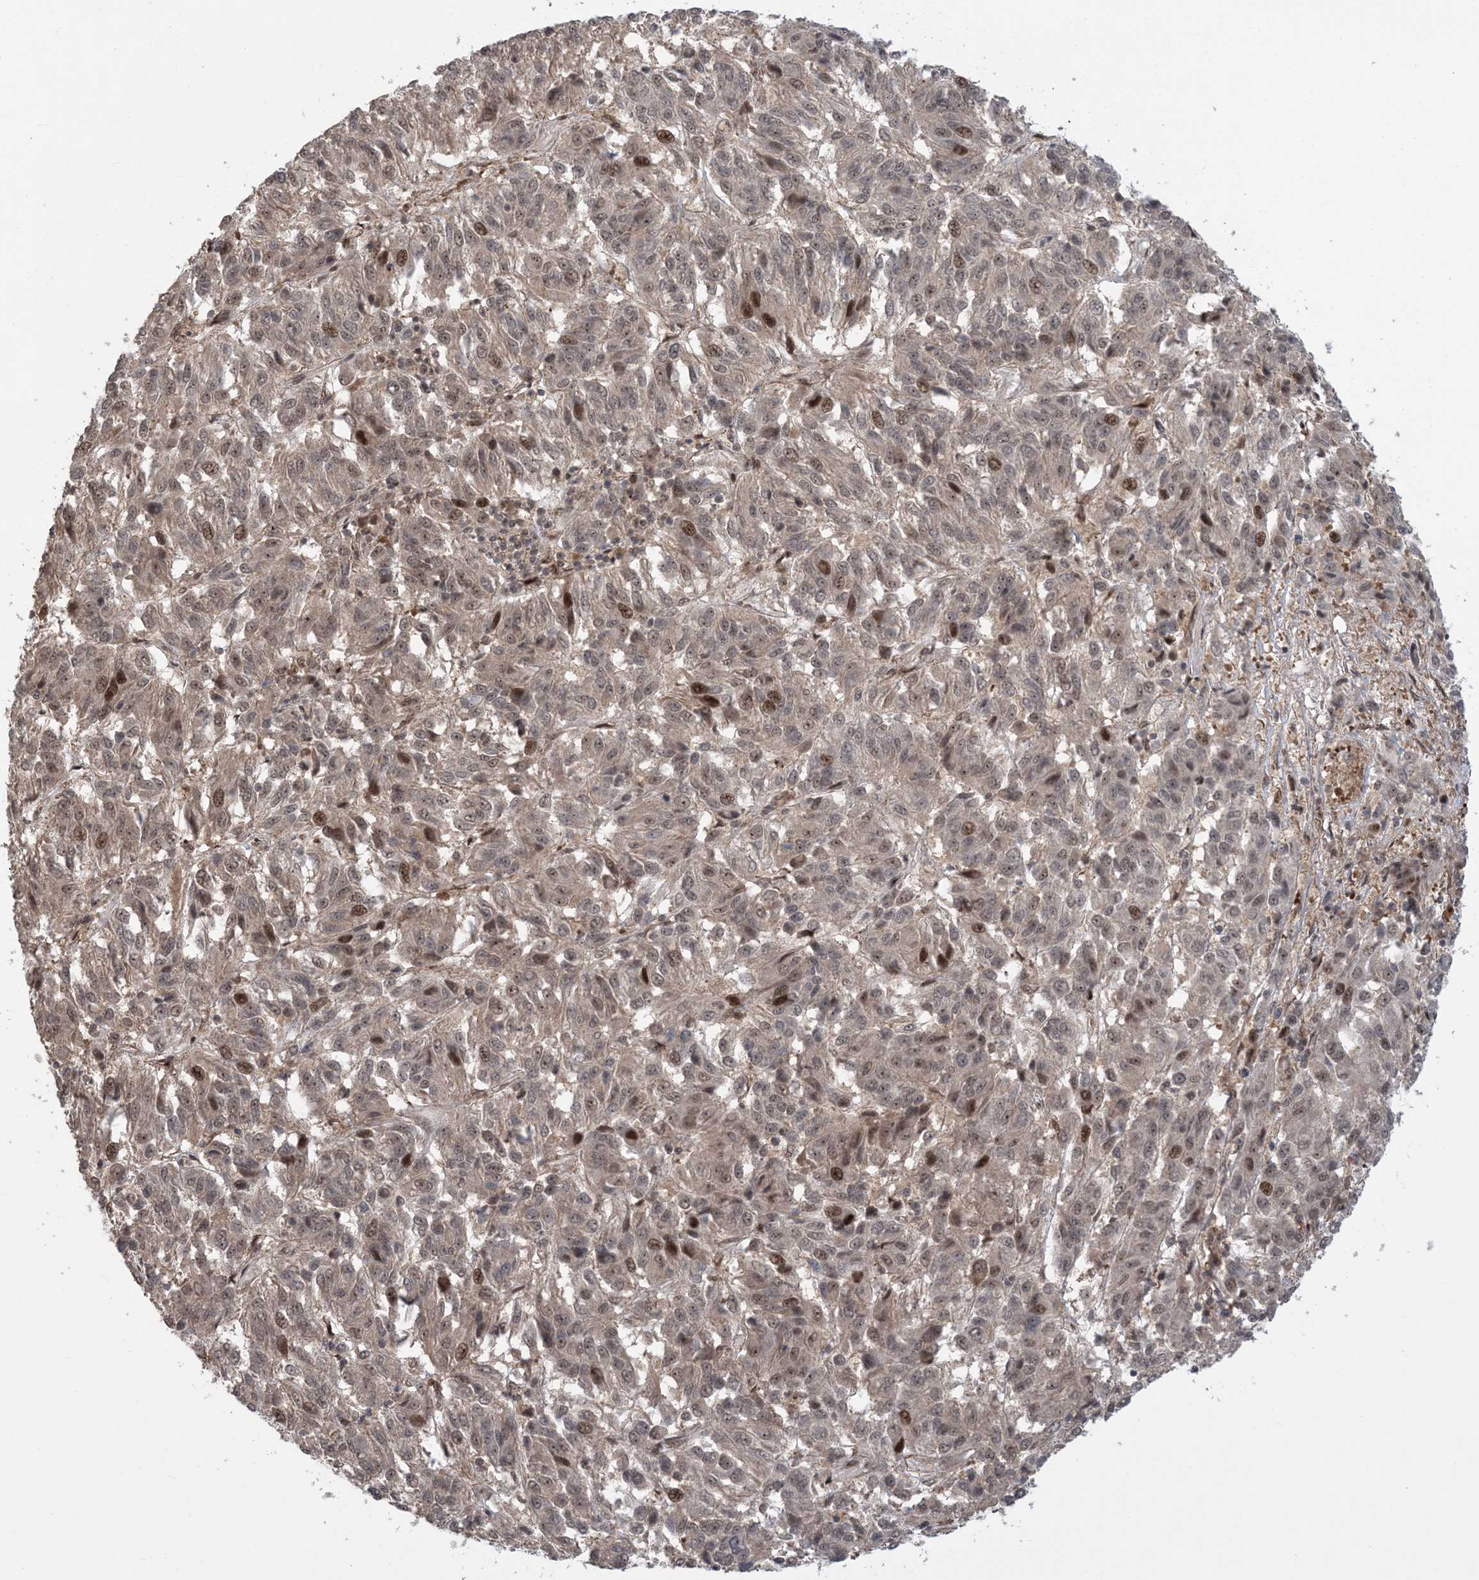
{"staining": {"intensity": "moderate", "quantity": "<25%", "location": "nuclear"}, "tissue": "melanoma", "cell_type": "Tumor cells", "image_type": "cancer", "snomed": [{"axis": "morphology", "description": "Malignant melanoma, Metastatic site"}, {"axis": "topography", "description": "Lung"}], "caption": "DAB (3,3'-diaminobenzidine) immunohistochemical staining of human malignant melanoma (metastatic site) reveals moderate nuclear protein positivity in about <25% of tumor cells.", "gene": "ZNF710", "patient": {"sex": "male", "age": 64}}